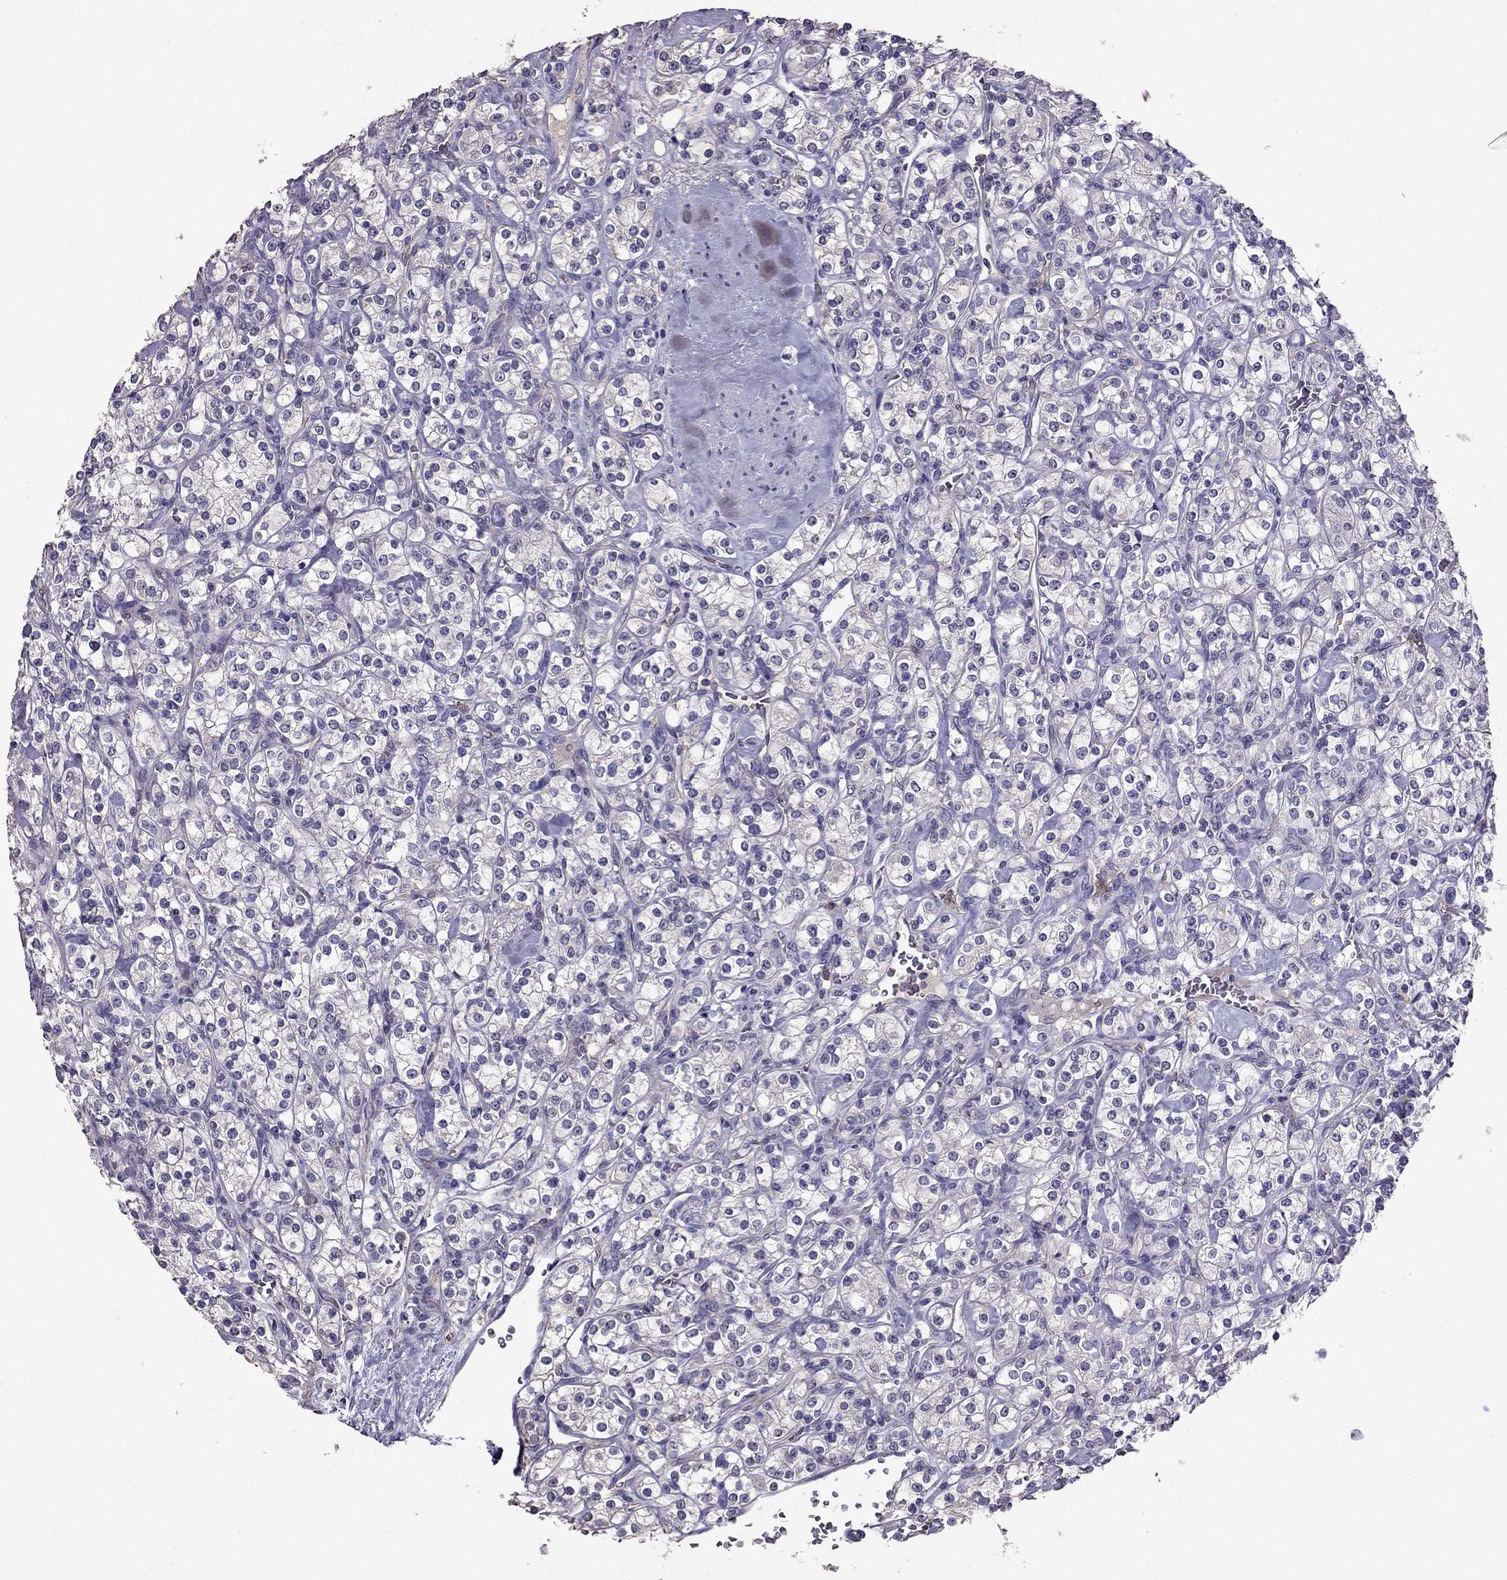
{"staining": {"intensity": "negative", "quantity": "none", "location": "none"}, "tissue": "renal cancer", "cell_type": "Tumor cells", "image_type": "cancer", "snomed": [{"axis": "morphology", "description": "Adenocarcinoma, NOS"}, {"axis": "topography", "description": "Kidney"}], "caption": "Immunohistochemistry (IHC) histopathology image of renal cancer stained for a protein (brown), which reveals no positivity in tumor cells. The staining was performed using DAB to visualize the protein expression in brown, while the nuclei were stained in blue with hematoxylin (Magnification: 20x).", "gene": "RFLNB", "patient": {"sex": "male", "age": 77}}